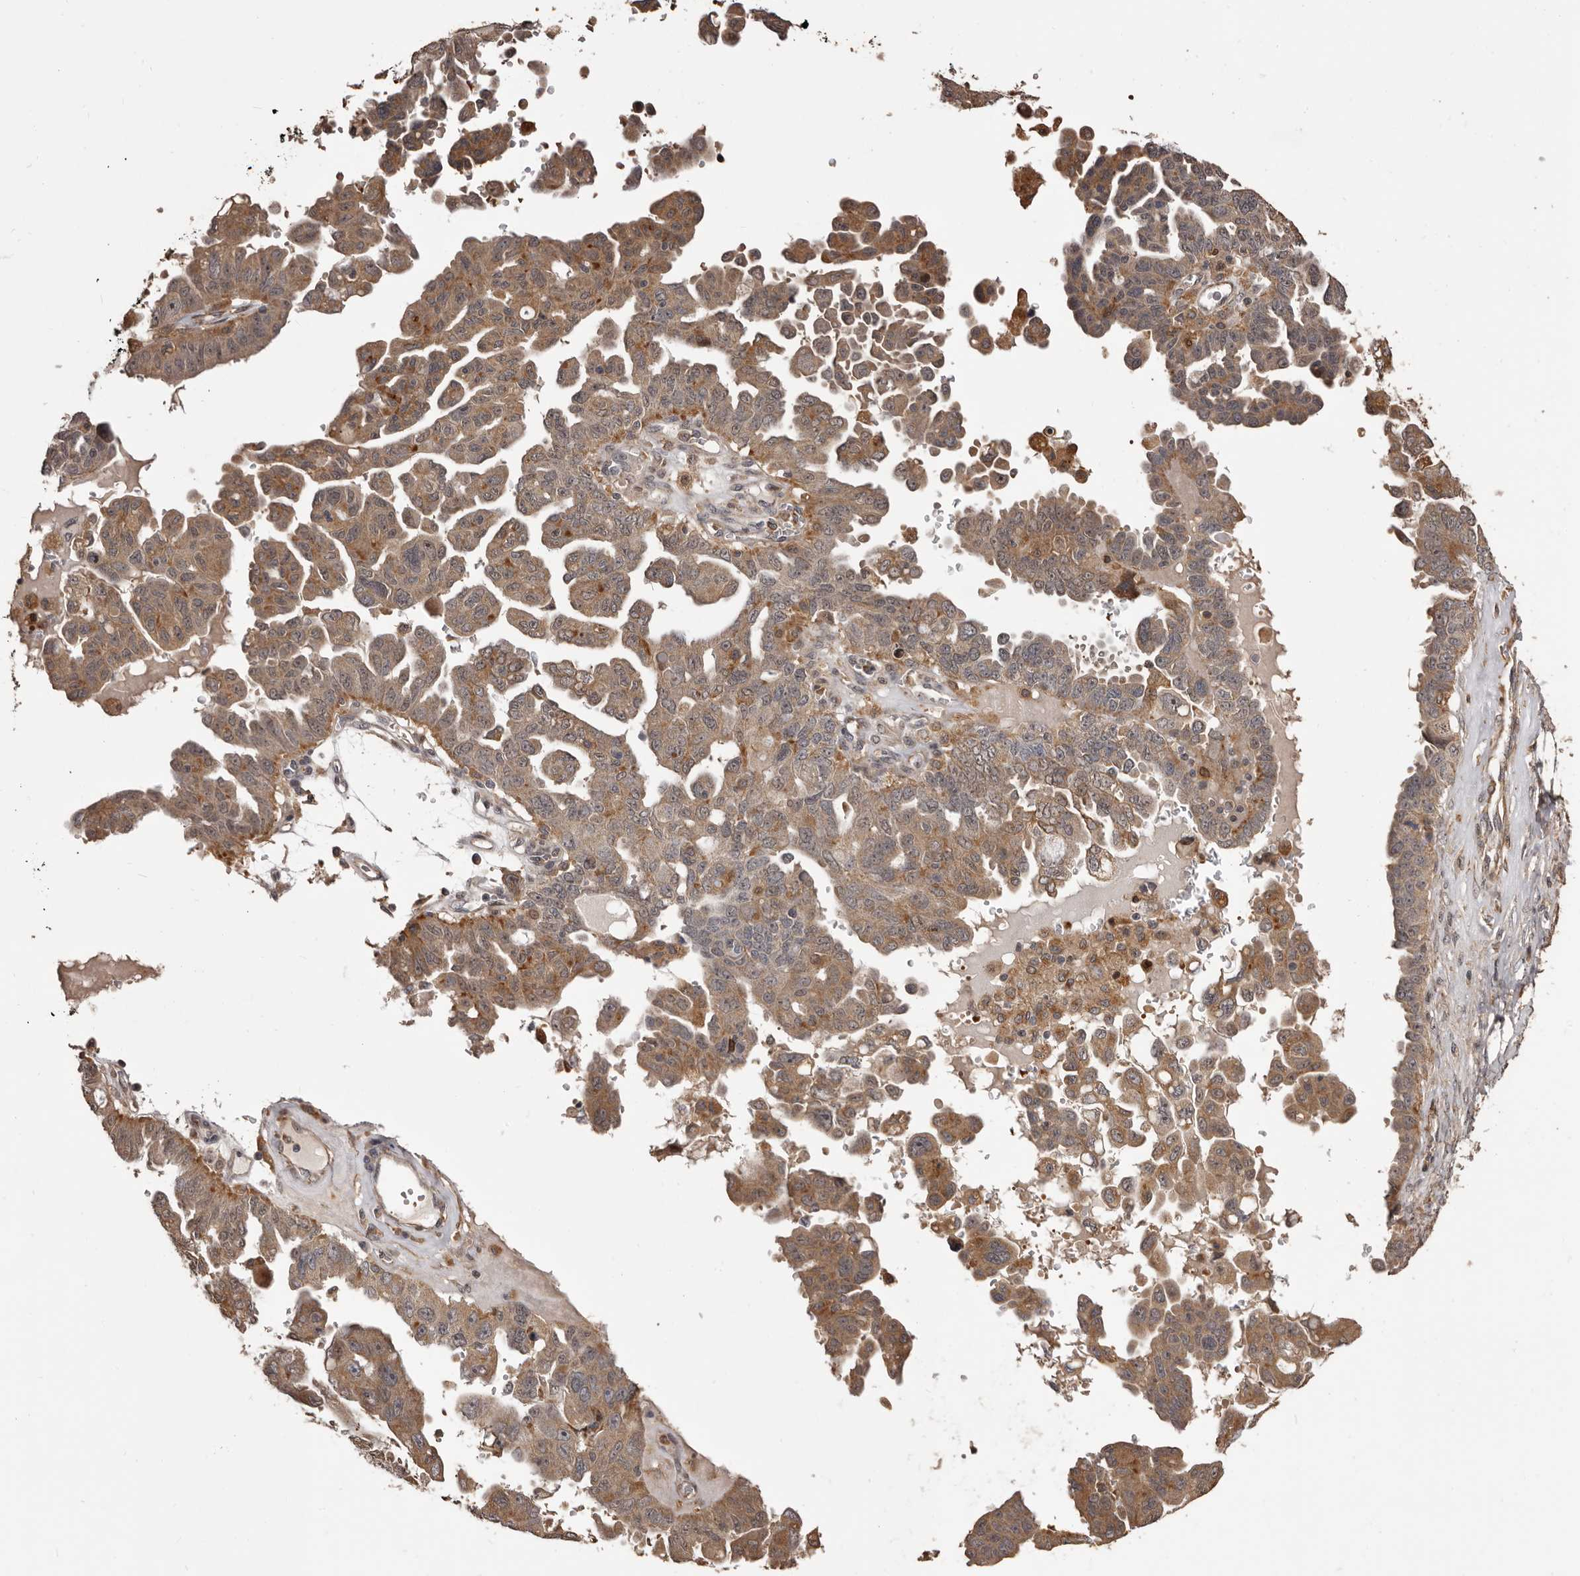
{"staining": {"intensity": "moderate", "quantity": ">75%", "location": "cytoplasmic/membranous"}, "tissue": "ovarian cancer", "cell_type": "Tumor cells", "image_type": "cancer", "snomed": [{"axis": "morphology", "description": "Carcinoma, endometroid"}, {"axis": "topography", "description": "Ovary"}], "caption": "An image showing moderate cytoplasmic/membranous expression in about >75% of tumor cells in ovarian cancer, as visualized by brown immunohistochemical staining.", "gene": "ZCCHC7", "patient": {"sex": "female", "age": 62}}